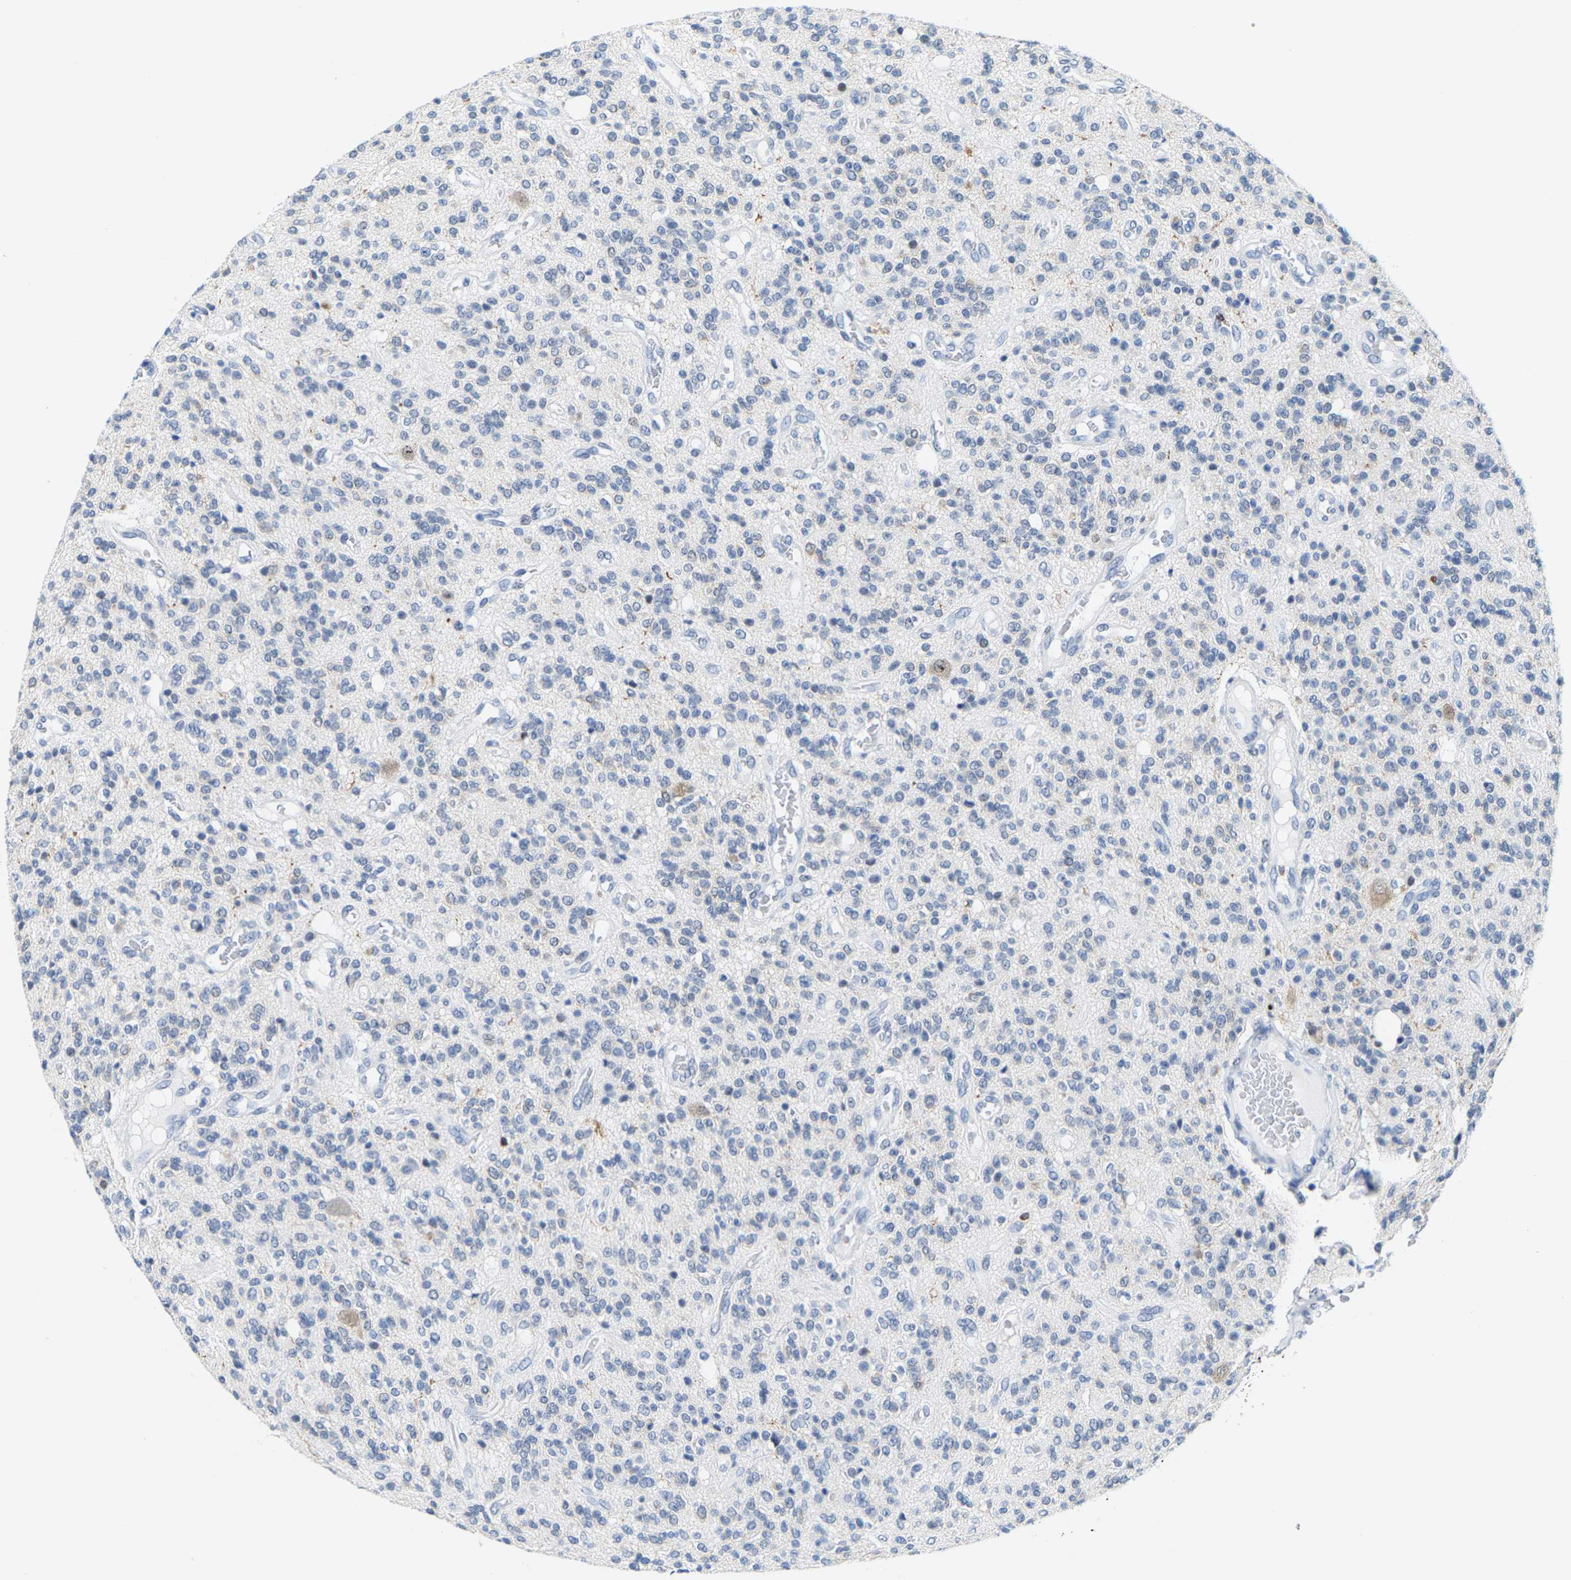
{"staining": {"intensity": "negative", "quantity": "none", "location": "none"}, "tissue": "glioma", "cell_type": "Tumor cells", "image_type": "cancer", "snomed": [{"axis": "morphology", "description": "Glioma, malignant, High grade"}, {"axis": "topography", "description": "Brain"}], "caption": "High magnification brightfield microscopy of malignant high-grade glioma stained with DAB (3,3'-diaminobenzidine) (brown) and counterstained with hematoxylin (blue): tumor cells show no significant expression.", "gene": "SETD1B", "patient": {"sex": "male", "age": 34}}